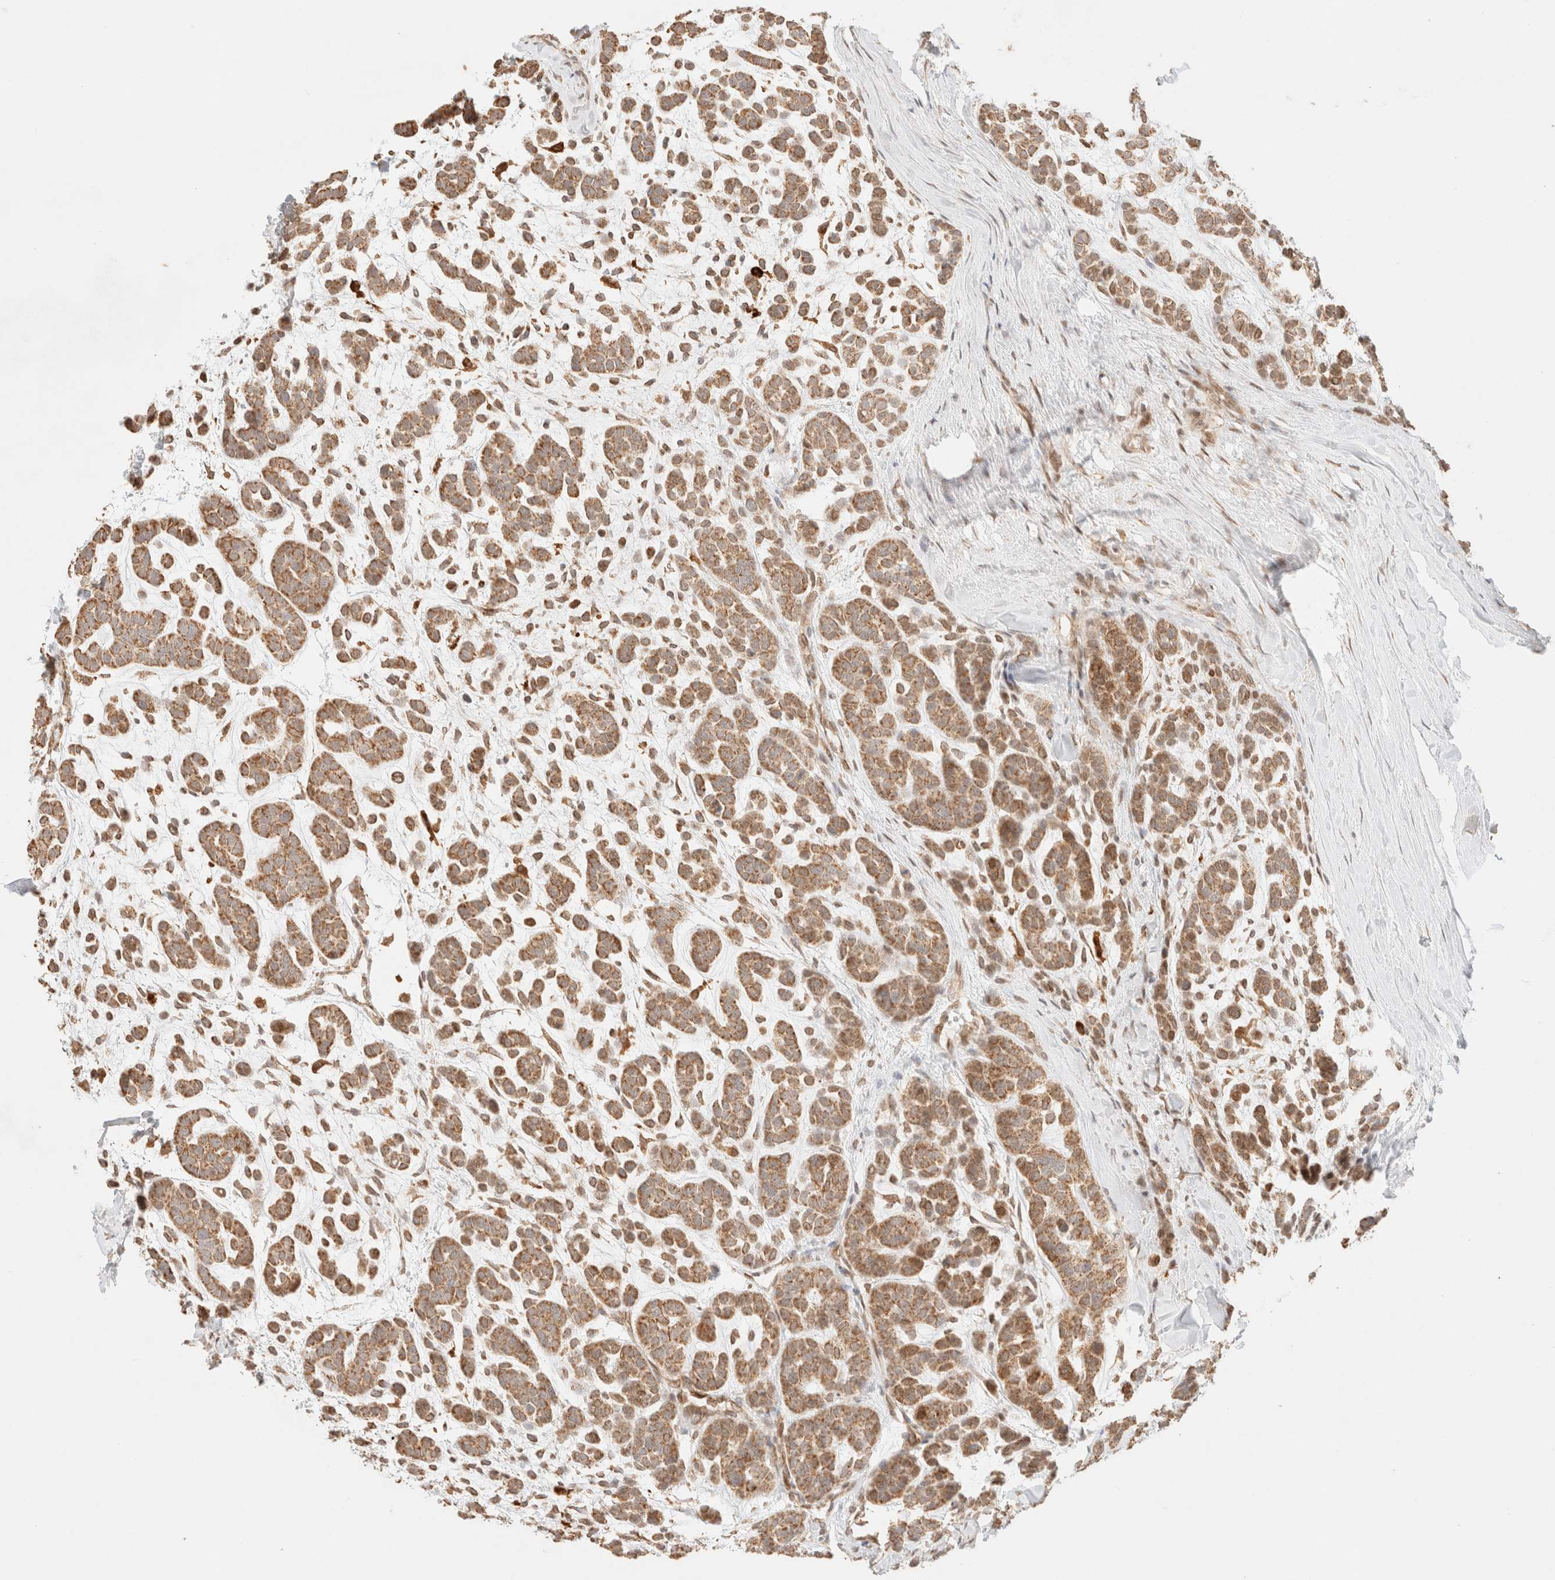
{"staining": {"intensity": "moderate", "quantity": ">75%", "location": "cytoplasmic/membranous"}, "tissue": "head and neck cancer", "cell_type": "Tumor cells", "image_type": "cancer", "snomed": [{"axis": "morphology", "description": "Adenocarcinoma, NOS"}, {"axis": "morphology", "description": "Adenoma, NOS"}, {"axis": "topography", "description": "Head-Neck"}], "caption": "Adenoma (head and neck) was stained to show a protein in brown. There is medium levels of moderate cytoplasmic/membranous expression in about >75% of tumor cells.", "gene": "TACO1", "patient": {"sex": "female", "age": 55}}